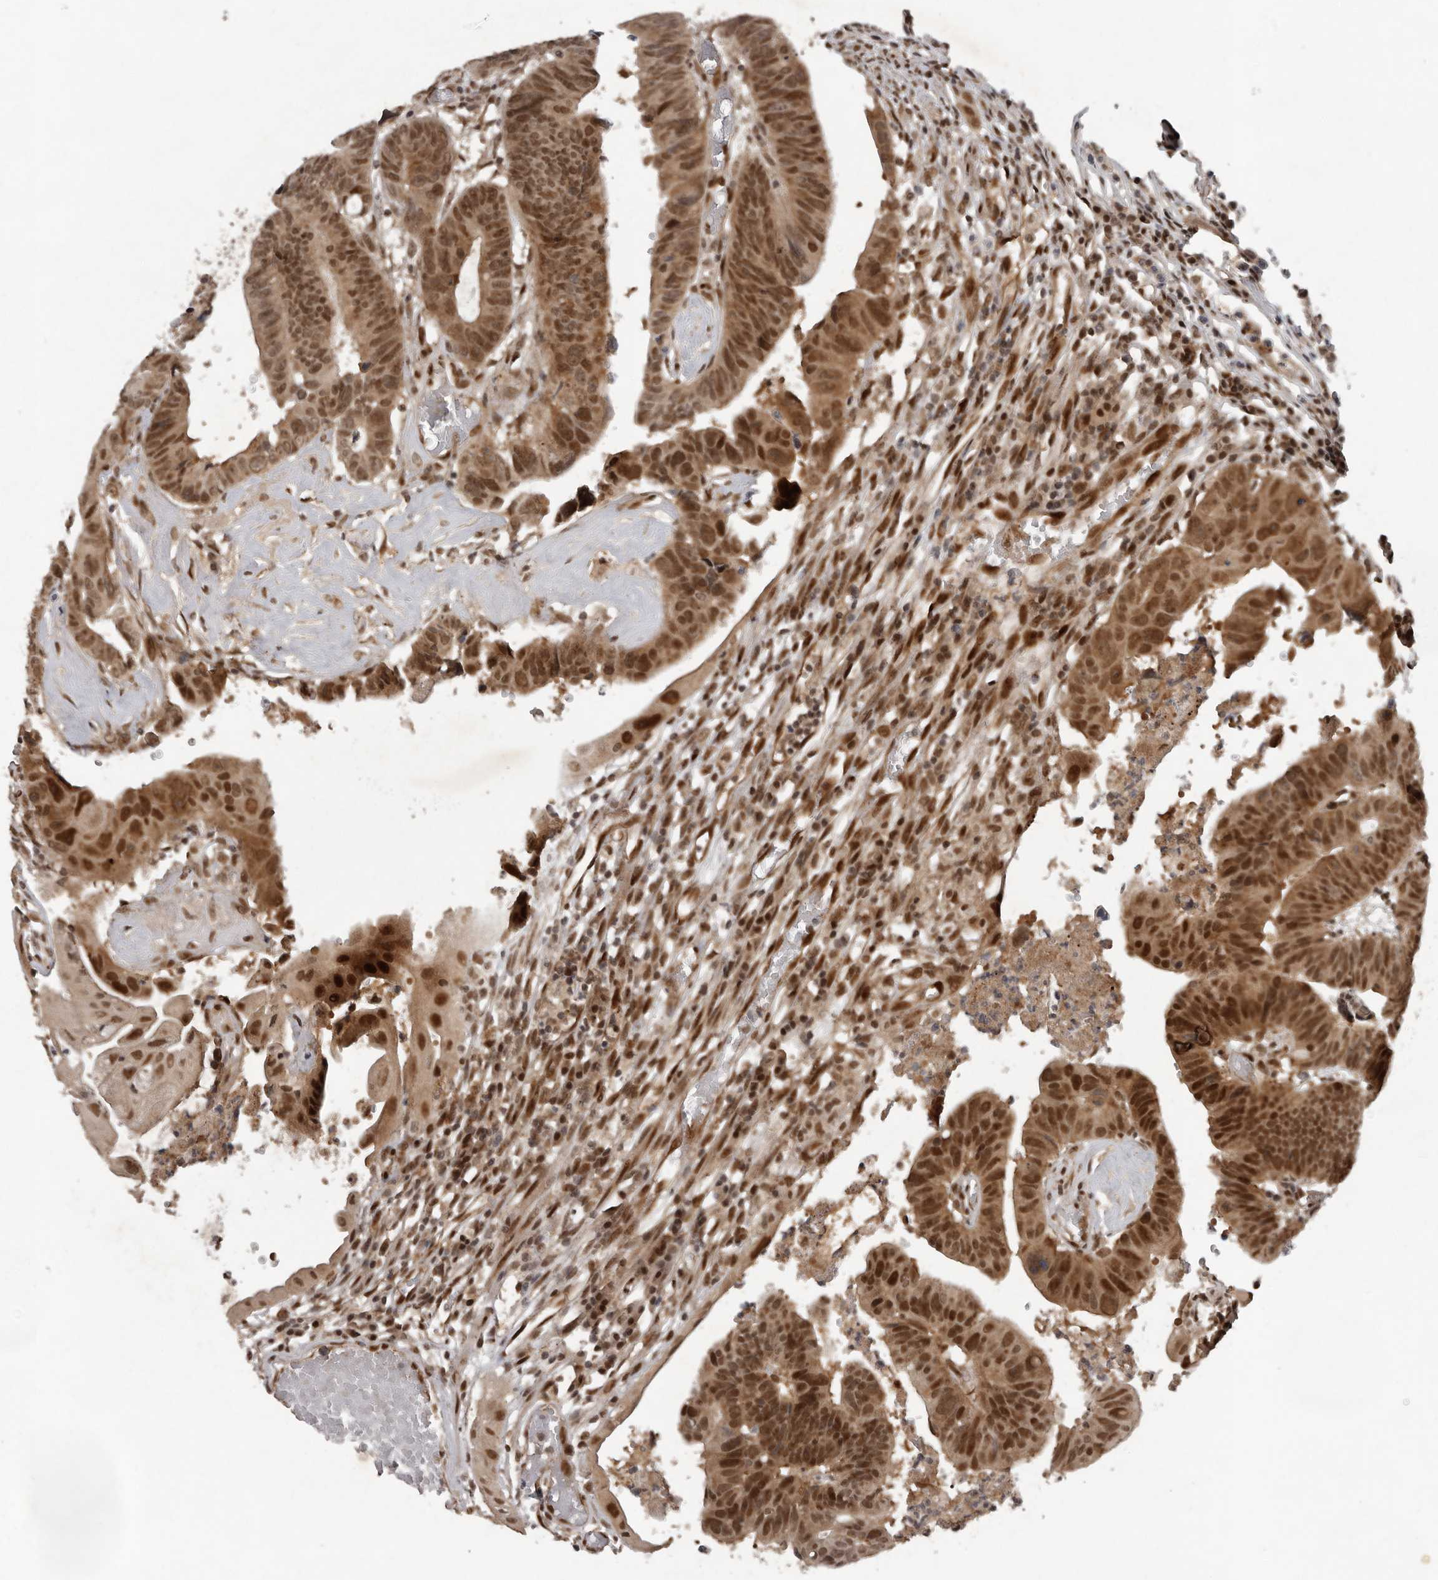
{"staining": {"intensity": "moderate", "quantity": ">75%", "location": "cytoplasmic/membranous,nuclear"}, "tissue": "colorectal cancer", "cell_type": "Tumor cells", "image_type": "cancer", "snomed": [{"axis": "morphology", "description": "Adenocarcinoma, NOS"}, {"axis": "topography", "description": "Rectum"}], "caption": "A photomicrograph showing moderate cytoplasmic/membranous and nuclear staining in approximately >75% of tumor cells in colorectal adenocarcinoma, as visualized by brown immunohistochemical staining.", "gene": "CDC27", "patient": {"sex": "female", "age": 65}}